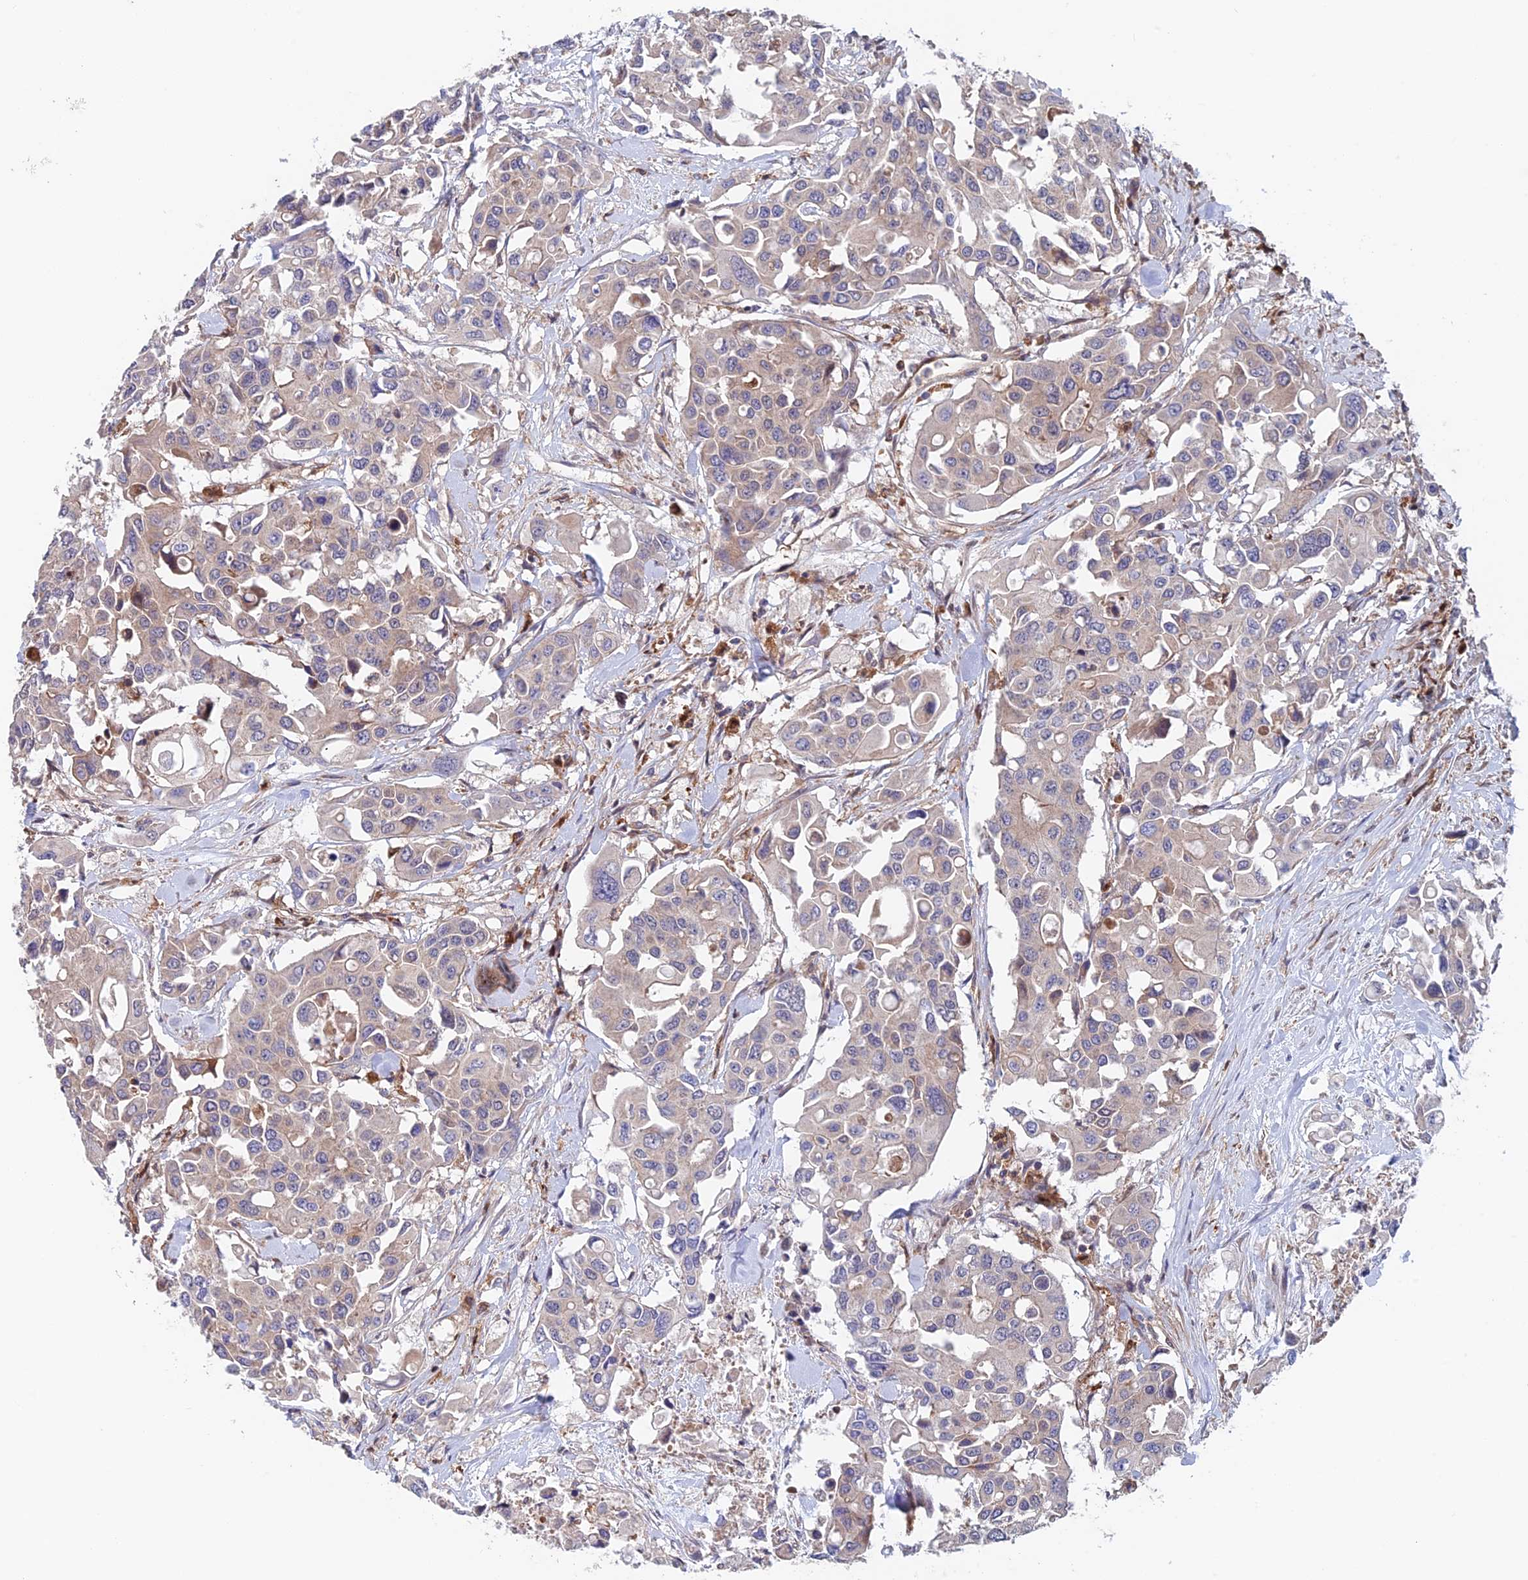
{"staining": {"intensity": "negative", "quantity": "none", "location": "none"}, "tissue": "colorectal cancer", "cell_type": "Tumor cells", "image_type": "cancer", "snomed": [{"axis": "morphology", "description": "Adenocarcinoma, NOS"}, {"axis": "topography", "description": "Colon"}], "caption": "Immunohistochemical staining of adenocarcinoma (colorectal) shows no significant expression in tumor cells.", "gene": "NUDT16L1", "patient": {"sex": "male", "age": 77}}